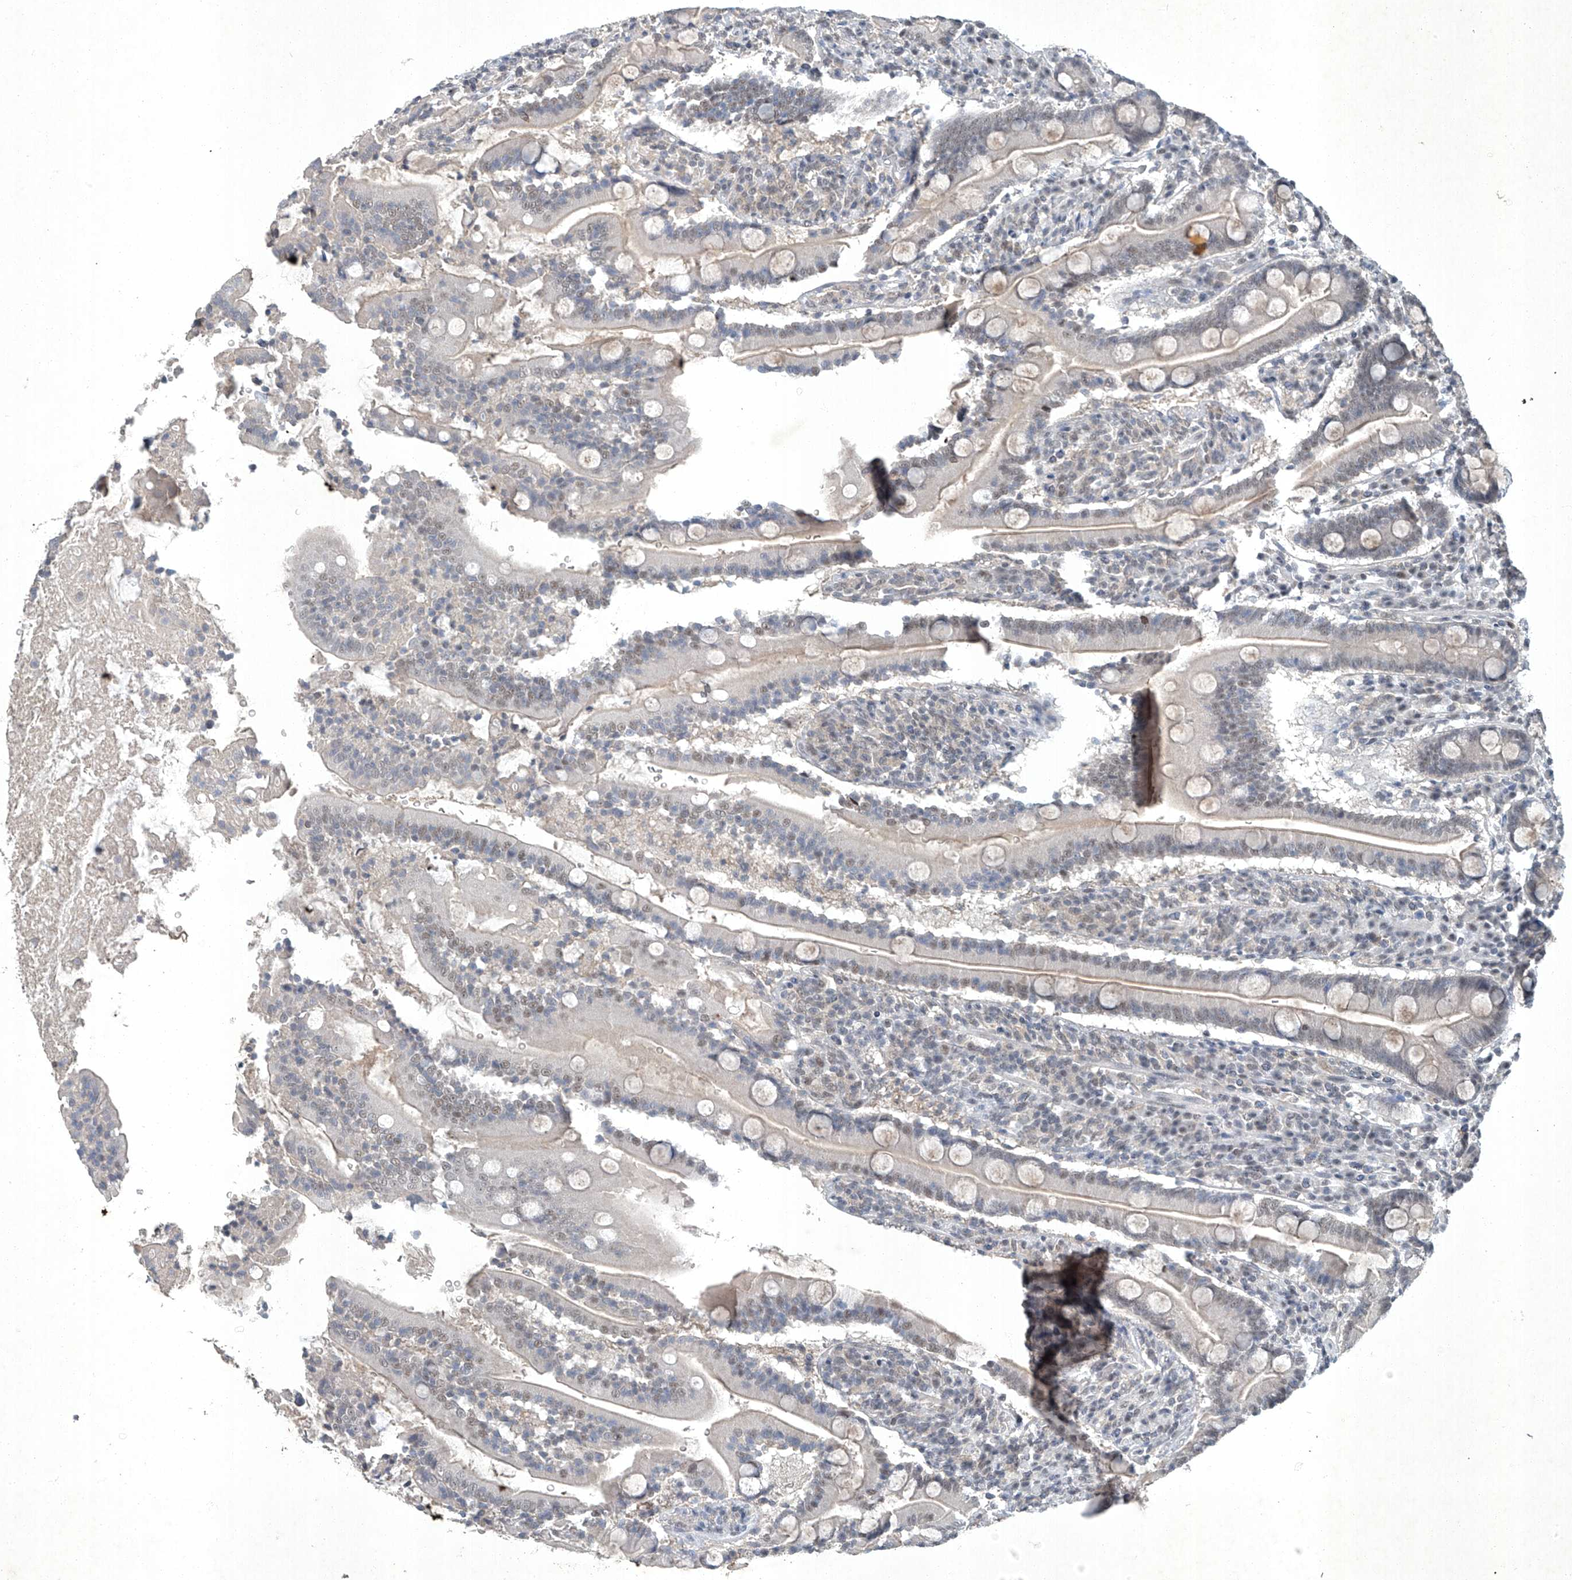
{"staining": {"intensity": "weak", "quantity": "25%-75%", "location": "cytoplasmic/membranous,nuclear"}, "tissue": "duodenum", "cell_type": "Glandular cells", "image_type": "normal", "snomed": [{"axis": "morphology", "description": "Normal tissue, NOS"}, {"axis": "topography", "description": "Duodenum"}], "caption": "Immunohistochemical staining of normal human duodenum exhibits low levels of weak cytoplasmic/membranous,nuclear expression in about 25%-75% of glandular cells. The protein of interest is shown in brown color, while the nuclei are stained blue.", "gene": "TAF8", "patient": {"sex": "male", "age": 35}}